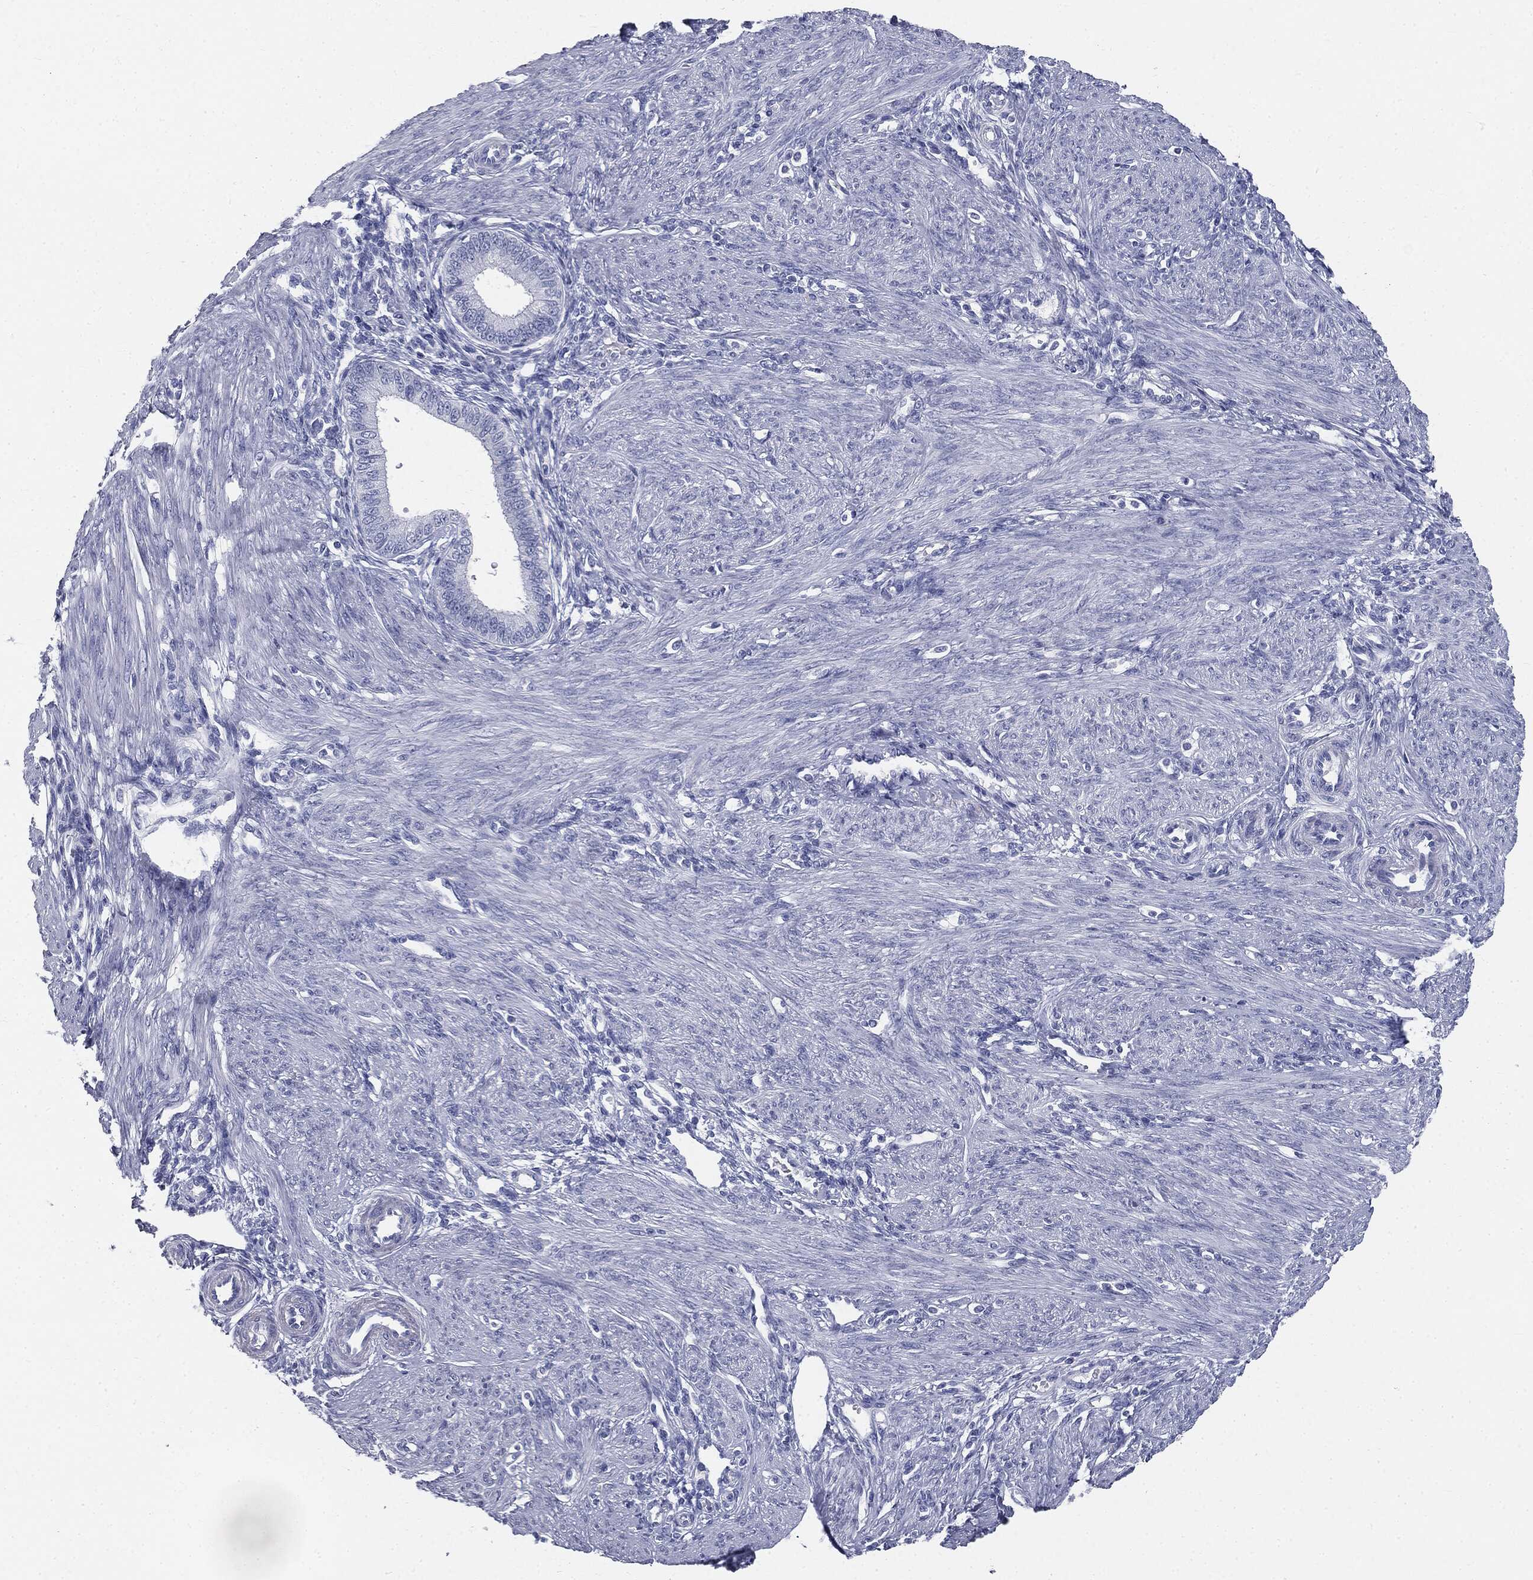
{"staining": {"intensity": "negative", "quantity": "none", "location": "none"}, "tissue": "endometrium", "cell_type": "Cells in endometrial stroma", "image_type": "normal", "snomed": [{"axis": "morphology", "description": "Normal tissue, NOS"}, {"axis": "topography", "description": "Endometrium"}], "caption": "DAB (3,3'-diaminobenzidine) immunohistochemical staining of benign endometrium displays no significant positivity in cells in endometrial stroma.", "gene": "CUZD1", "patient": {"sex": "female", "age": 39}}